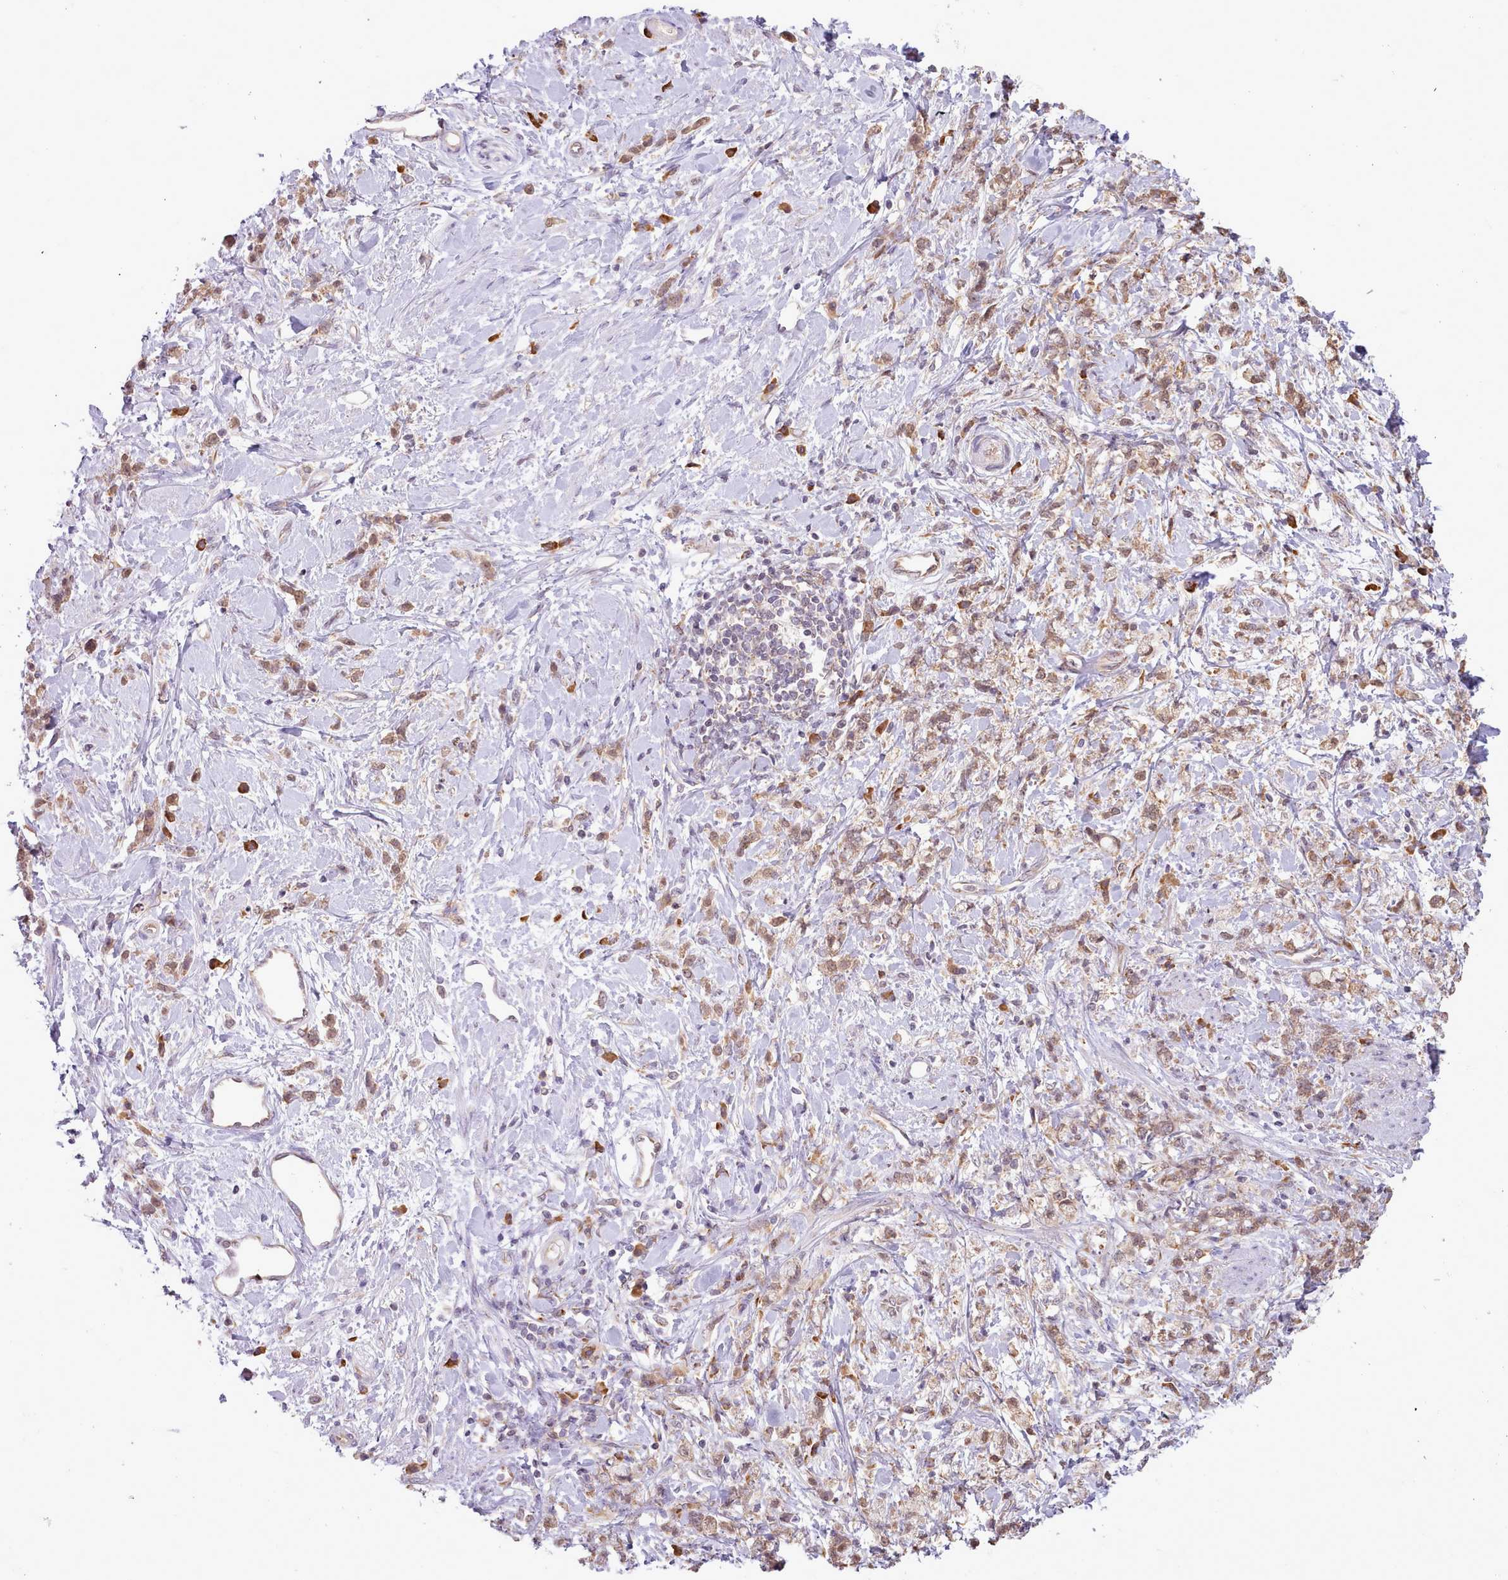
{"staining": {"intensity": "moderate", "quantity": ">75%", "location": "cytoplasmic/membranous,nuclear"}, "tissue": "stomach cancer", "cell_type": "Tumor cells", "image_type": "cancer", "snomed": [{"axis": "morphology", "description": "Adenocarcinoma, NOS"}, {"axis": "topography", "description": "Stomach"}], "caption": "Protein staining by IHC reveals moderate cytoplasmic/membranous and nuclear staining in about >75% of tumor cells in adenocarcinoma (stomach).", "gene": "SEC61B", "patient": {"sex": "female", "age": 60}}